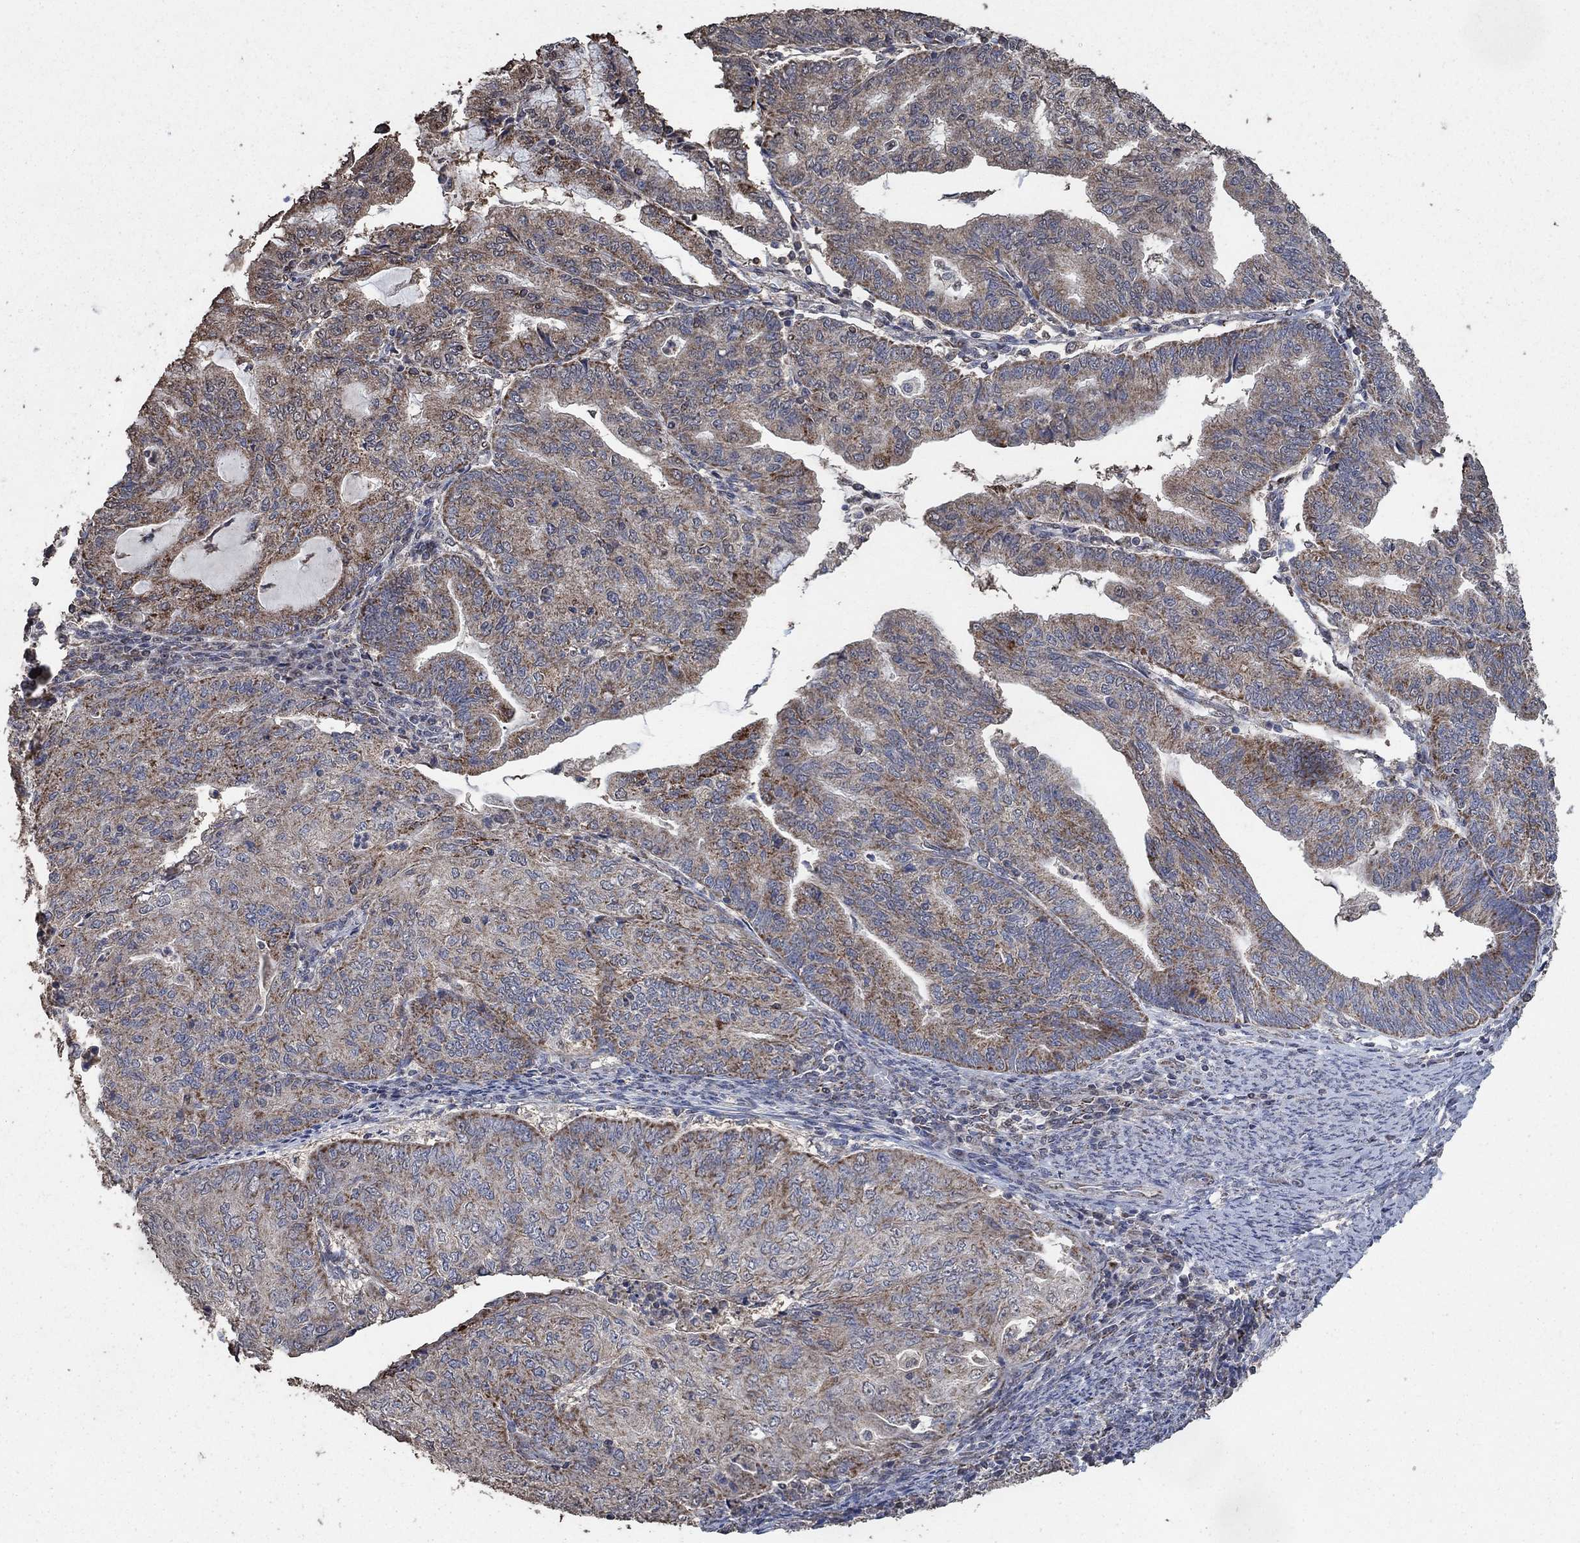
{"staining": {"intensity": "strong", "quantity": "<25%", "location": "cytoplasmic/membranous"}, "tissue": "endometrial cancer", "cell_type": "Tumor cells", "image_type": "cancer", "snomed": [{"axis": "morphology", "description": "Adenocarcinoma, NOS"}, {"axis": "topography", "description": "Endometrium"}], "caption": "Immunohistochemical staining of endometrial adenocarcinoma reveals medium levels of strong cytoplasmic/membranous staining in about <25% of tumor cells. Nuclei are stained in blue.", "gene": "MRPS24", "patient": {"sex": "female", "age": 82}}